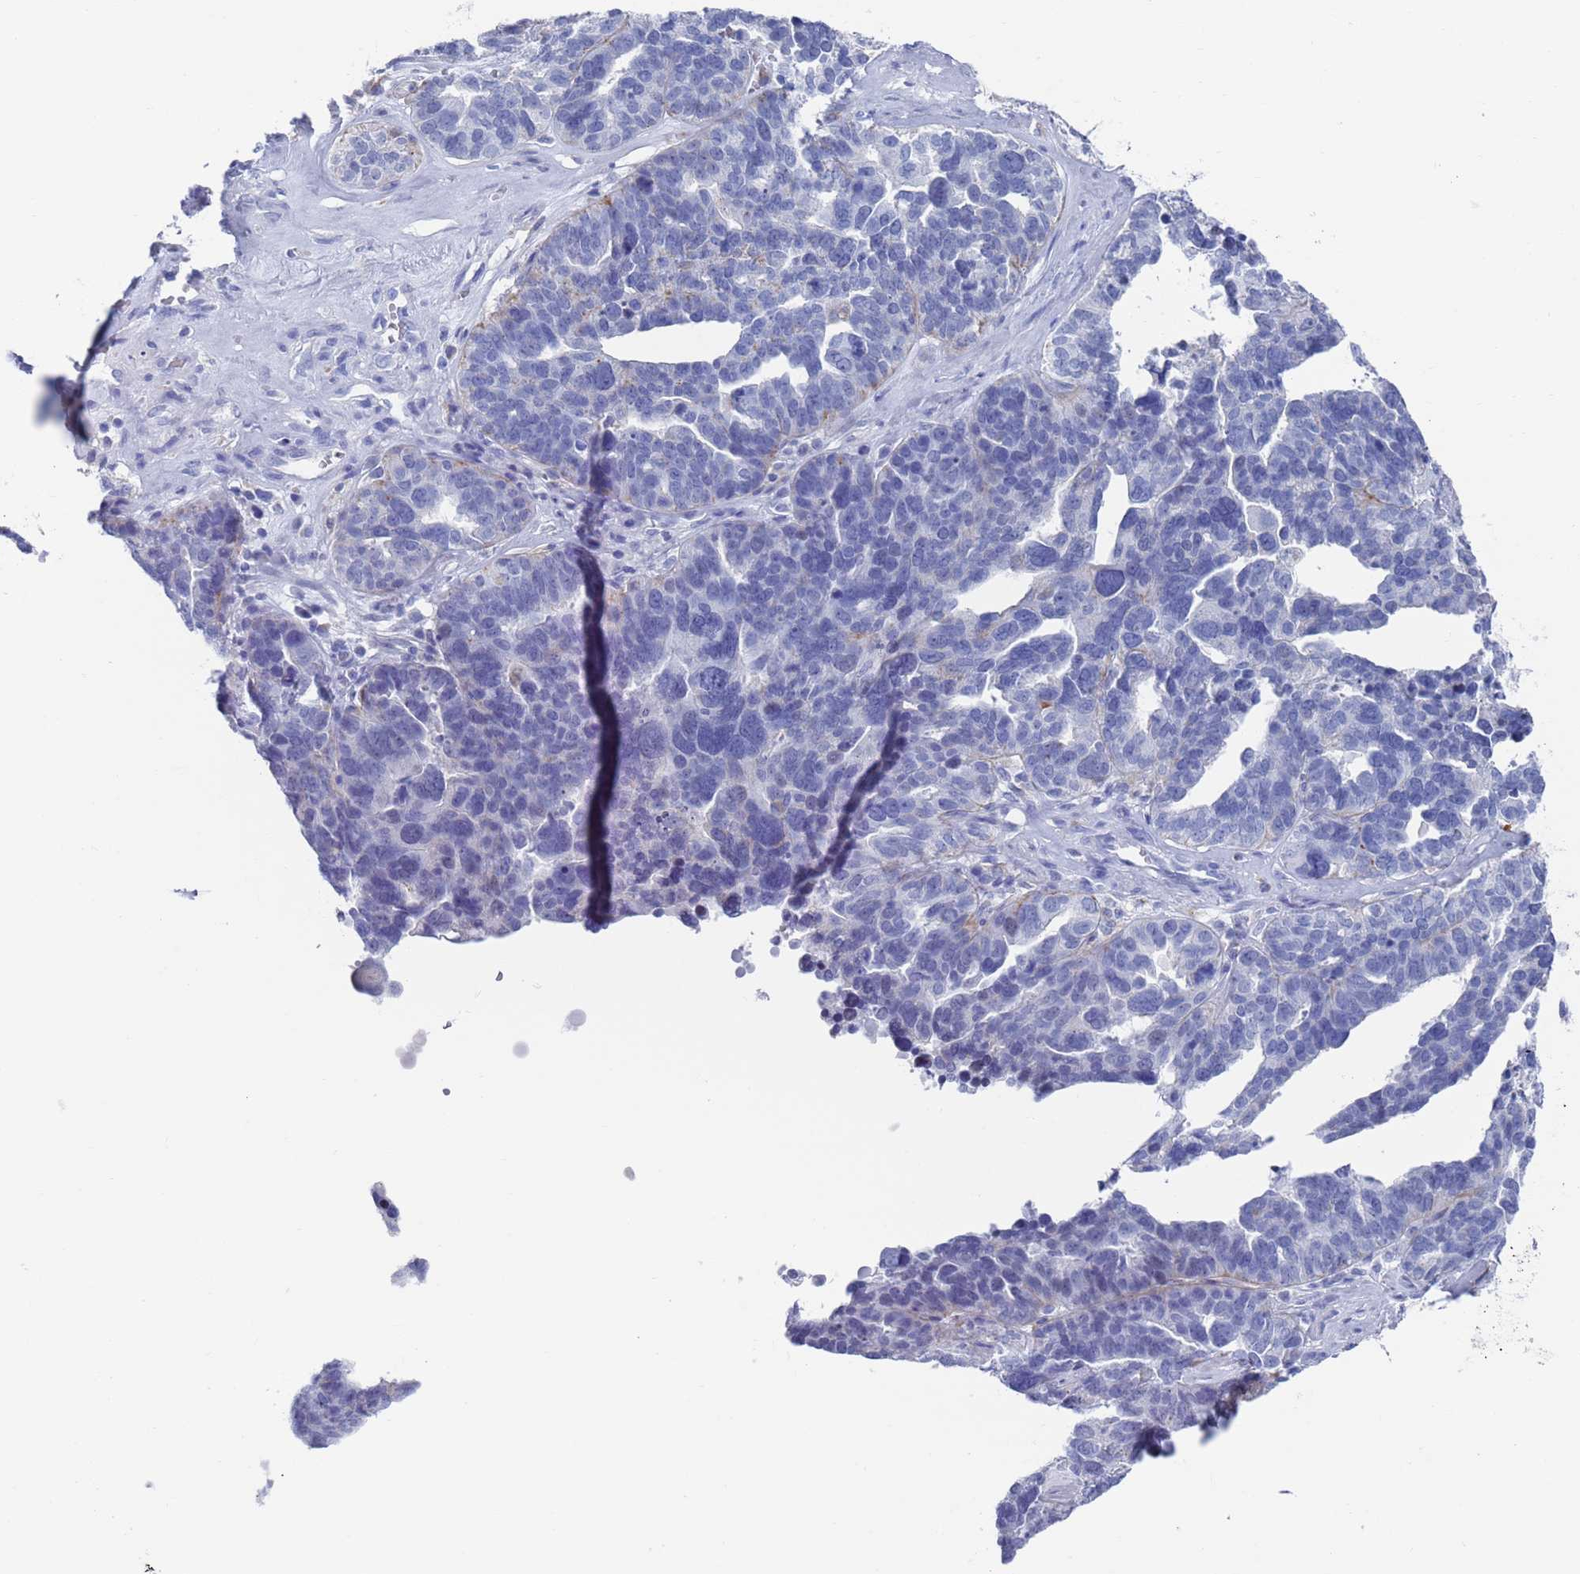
{"staining": {"intensity": "negative", "quantity": "none", "location": "none"}, "tissue": "ovarian cancer", "cell_type": "Tumor cells", "image_type": "cancer", "snomed": [{"axis": "morphology", "description": "Cystadenocarcinoma, serous, NOS"}, {"axis": "topography", "description": "Ovary"}], "caption": "This is a micrograph of immunohistochemistry (IHC) staining of ovarian serous cystadenocarcinoma, which shows no staining in tumor cells.", "gene": "FUCA1", "patient": {"sex": "female", "age": 59}}